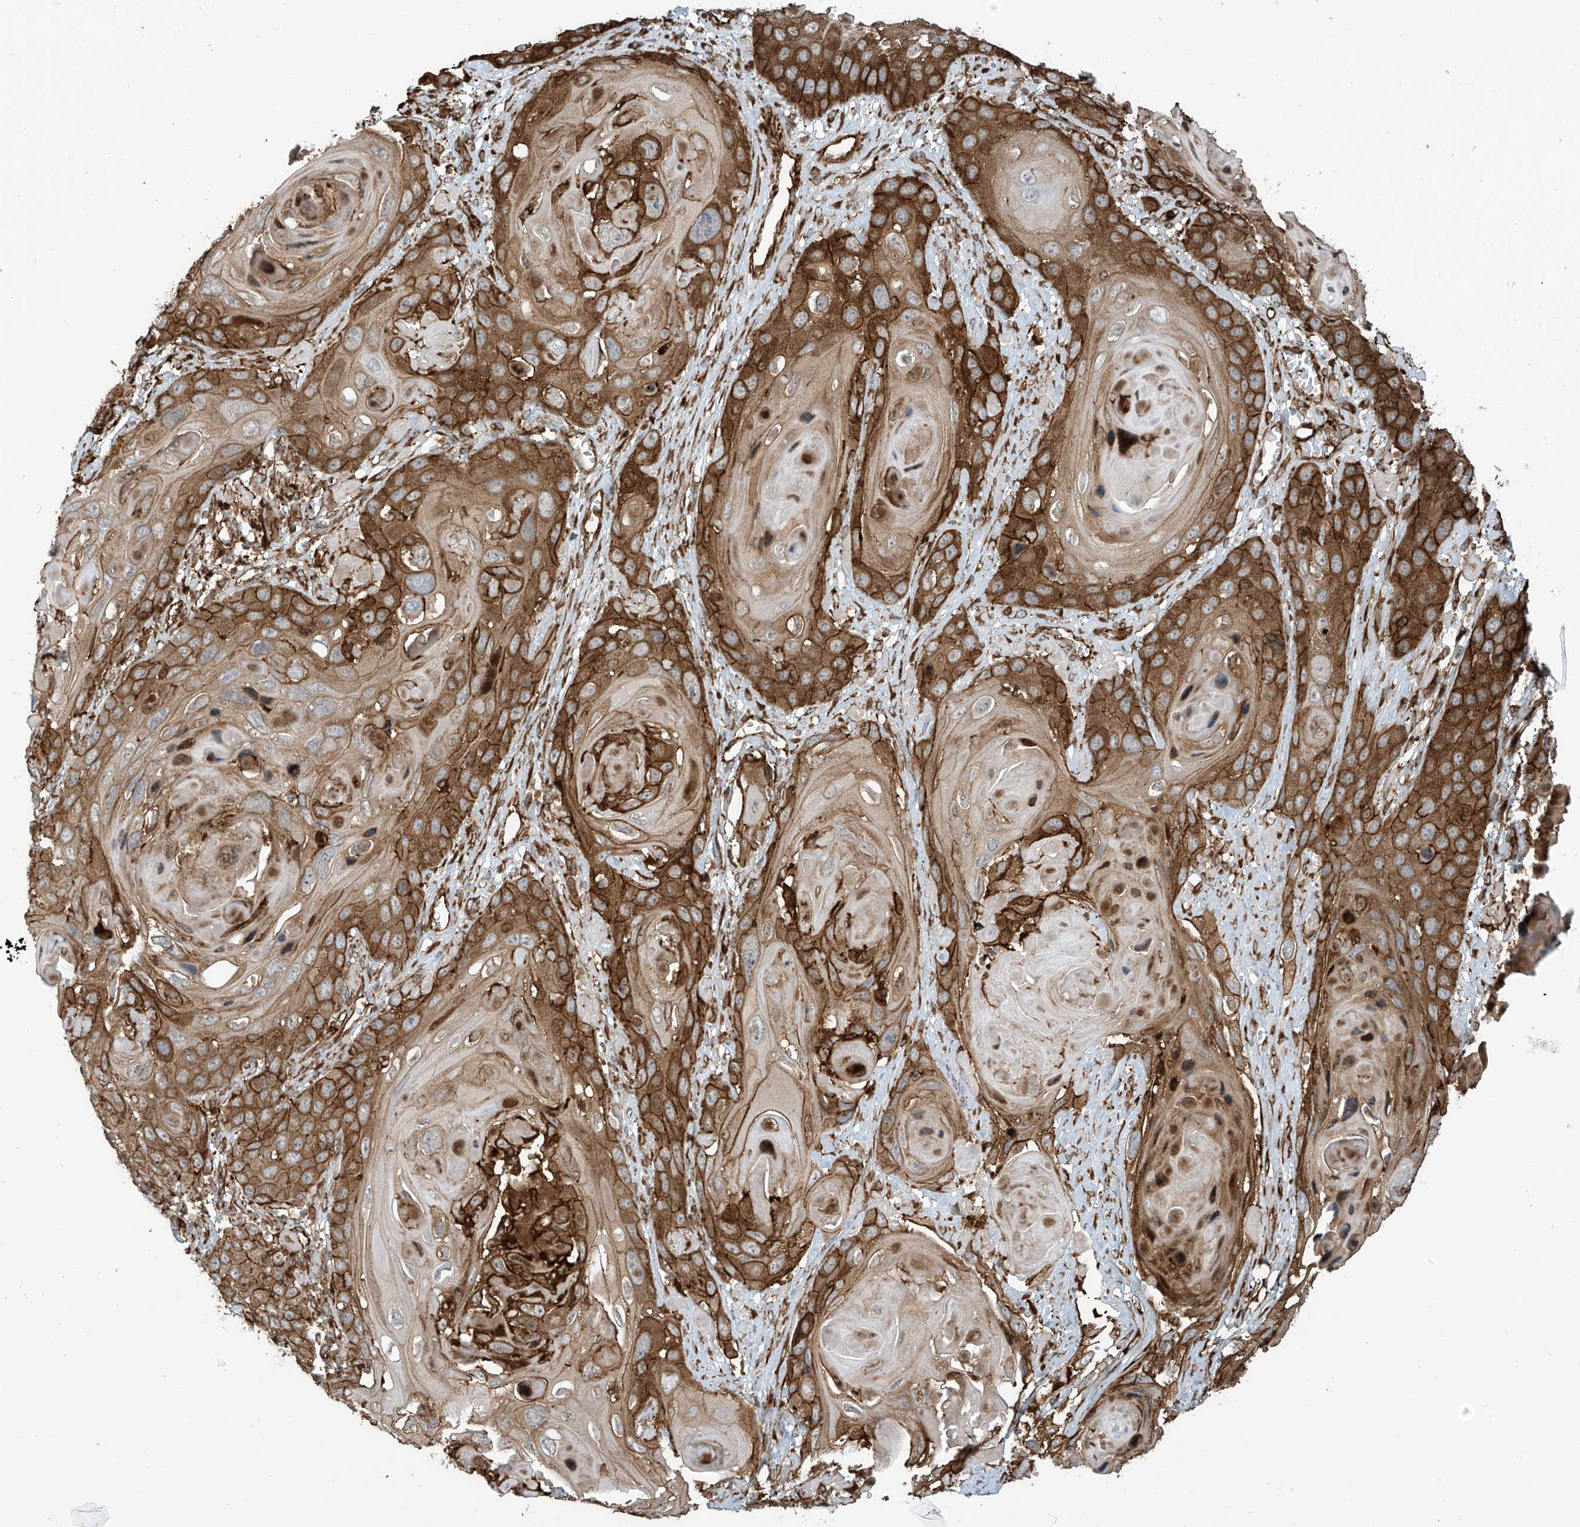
{"staining": {"intensity": "strong", "quantity": ">75%", "location": "cytoplasmic/membranous"}, "tissue": "skin cancer", "cell_type": "Tumor cells", "image_type": "cancer", "snomed": [{"axis": "morphology", "description": "Squamous cell carcinoma, NOS"}, {"axis": "topography", "description": "Skin"}], "caption": "A photomicrograph of skin cancer (squamous cell carcinoma) stained for a protein demonstrates strong cytoplasmic/membranous brown staining in tumor cells.", "gene": "SLC9A2", "patient": {"sex": "male", "age": 55}}